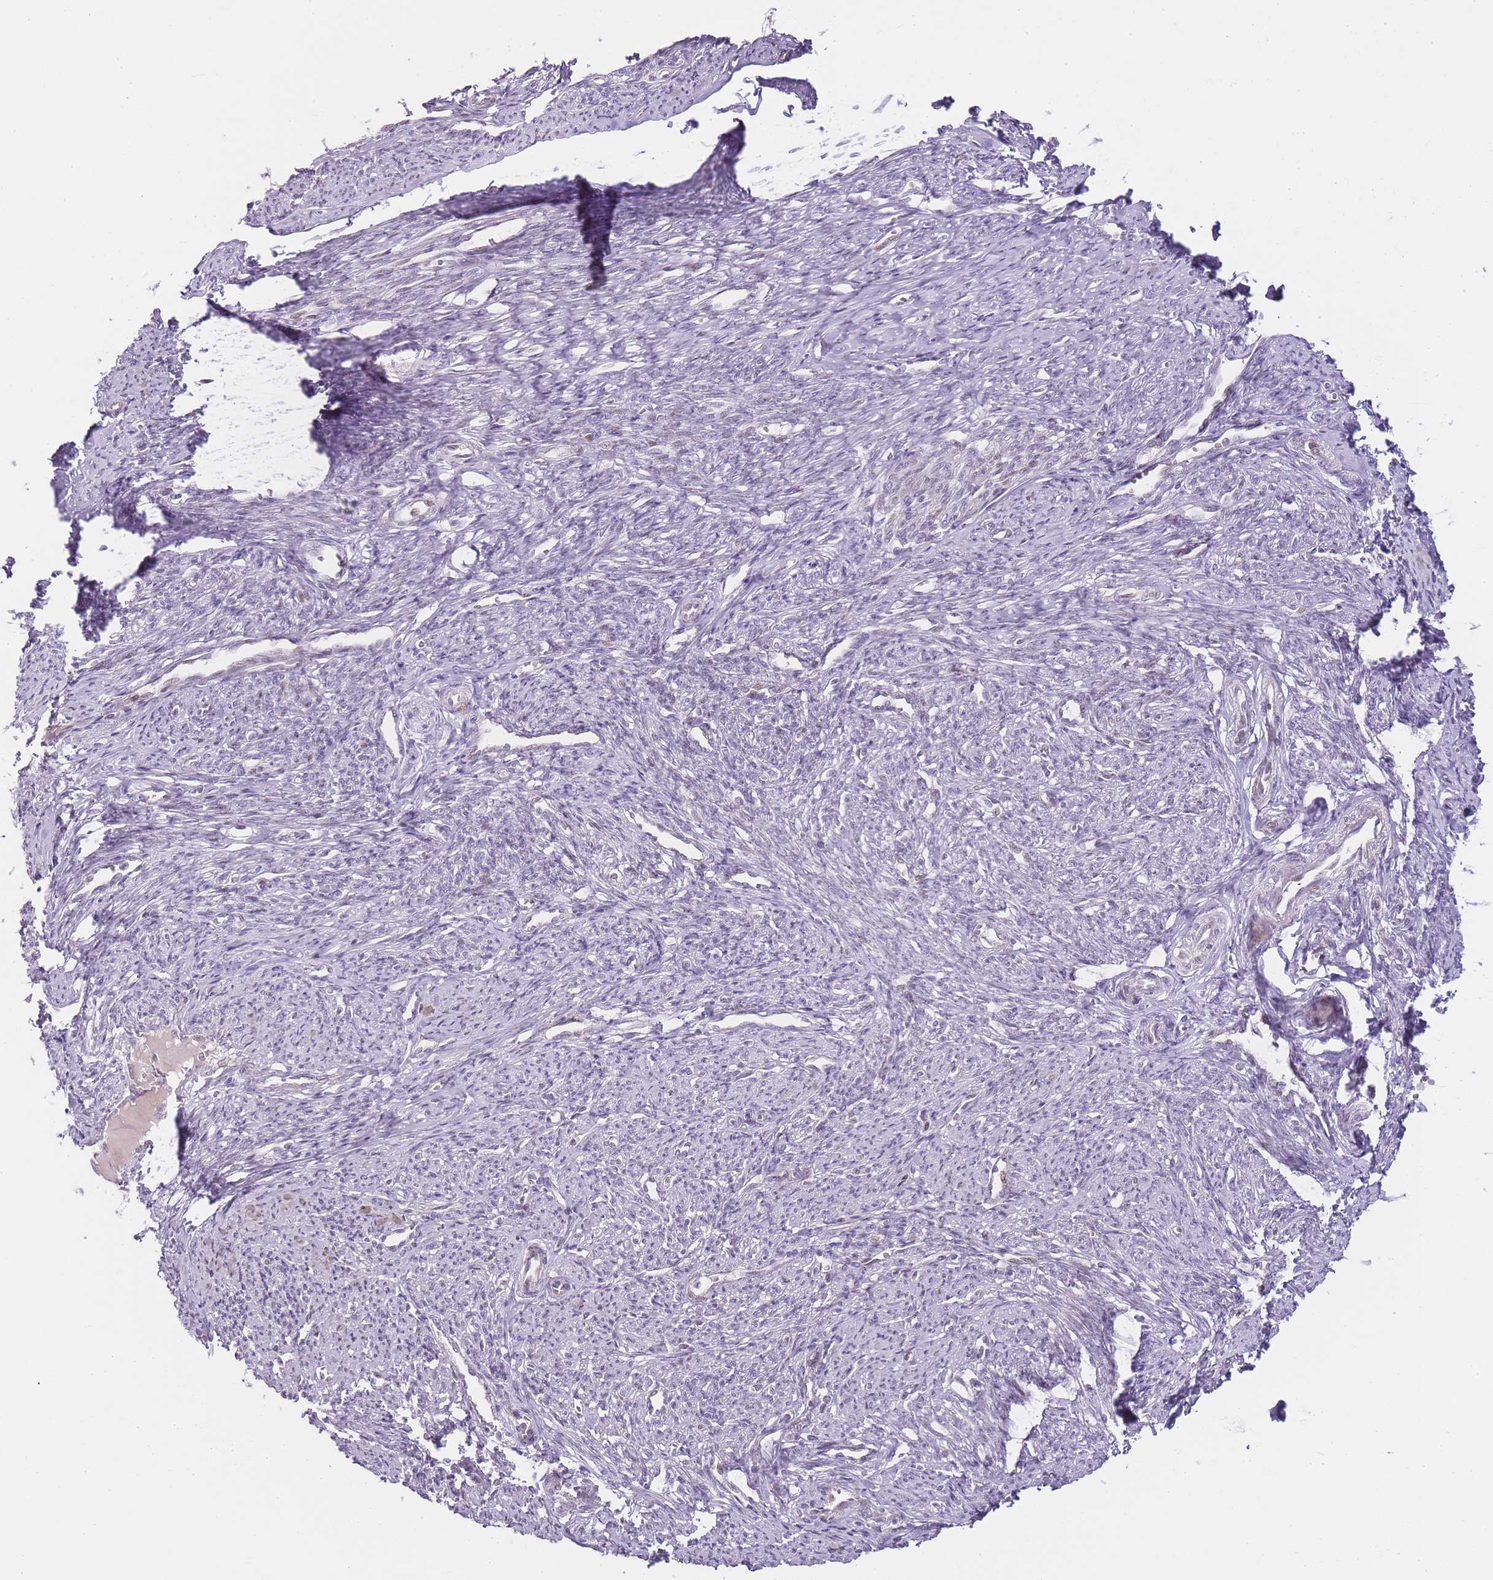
{"staining": {"intensity": "moderate", "quantity": "<25%", "location": "nuclear"}, "tissue": "smooth muscle", "cell_type": "Smooth muscle cells", "image_type": "normal", "snomed": [{"axis": "morphology", "description": "Normal tissue, NOS"}, {"axis": "topography", "description": "Smooth muscle"}, {"axis": "topography", "description": "Uterus"}], "caption": "Immunohistochemistry (IHC) photomicrograph of benign smooth muscle: smooth muscle stained using IHC displays low levels of moderate protein expression localized specifically in the nuclear of smooth muscle cells, appearing as a nuclear brown color.", "gene": "OGG1", "patient": {"sex": "female", "age": 59}}